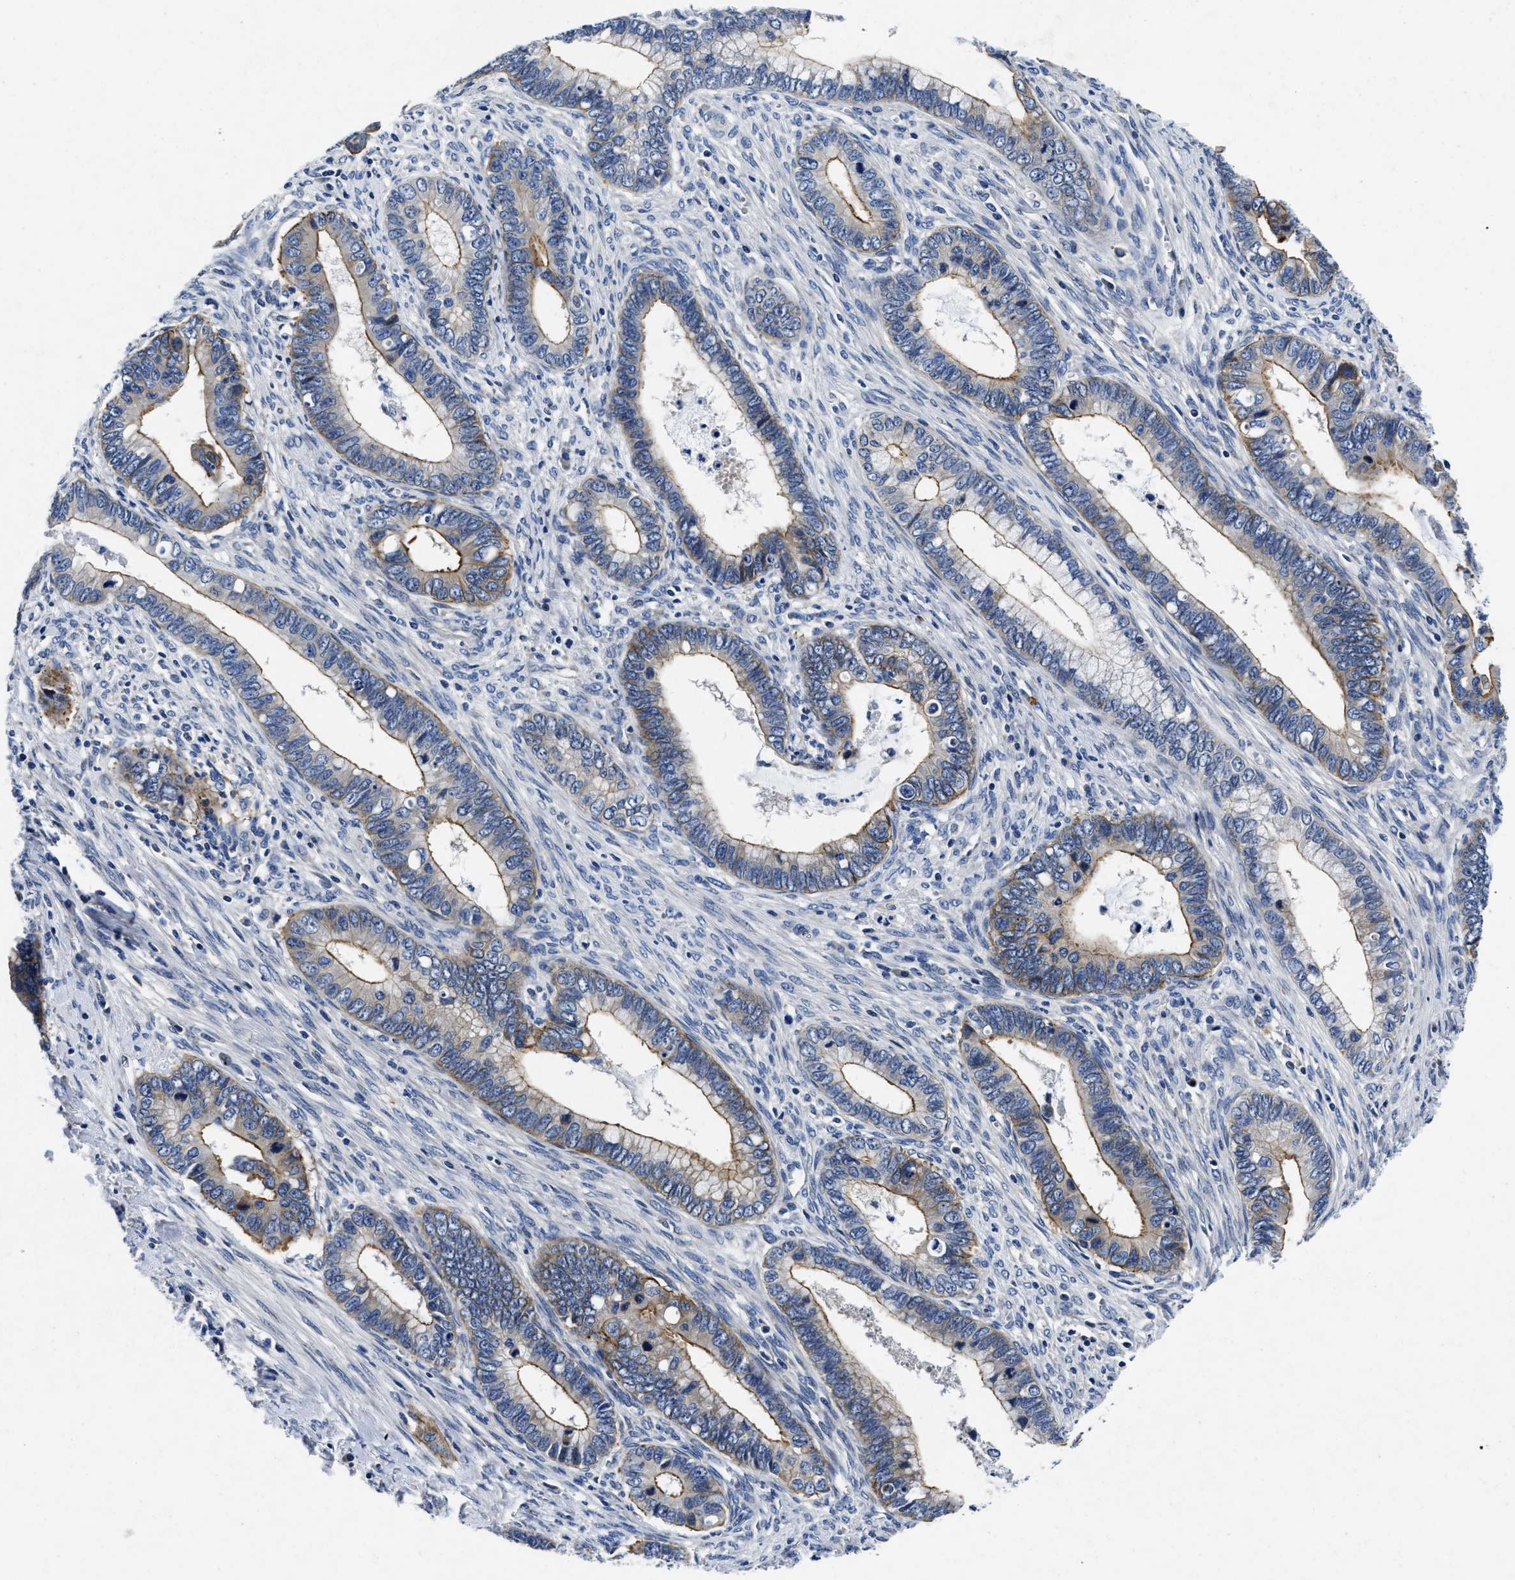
{"staining": {"intensity": "moderate", "quantity": "25%-75%", "location": "cytoplasmic/membranous"}, "tissue": "cervical cancer", "cell_type": "Tumor cells", "image_type": "cancer", "snomed": [{"axis": "morphology", "description": "Adenocarcinoma, NOS"}, {"axis": "topography", "description": "Cervix"}], "caption": "Moderate cytoplasmic/membranous positivity for a protein is present in about 25%-75% of tumor cells of cervical cancer using immunohistochemistry (IHC).", "gene": "LAD1", "patient": {"sex": "female", "age": 44}}